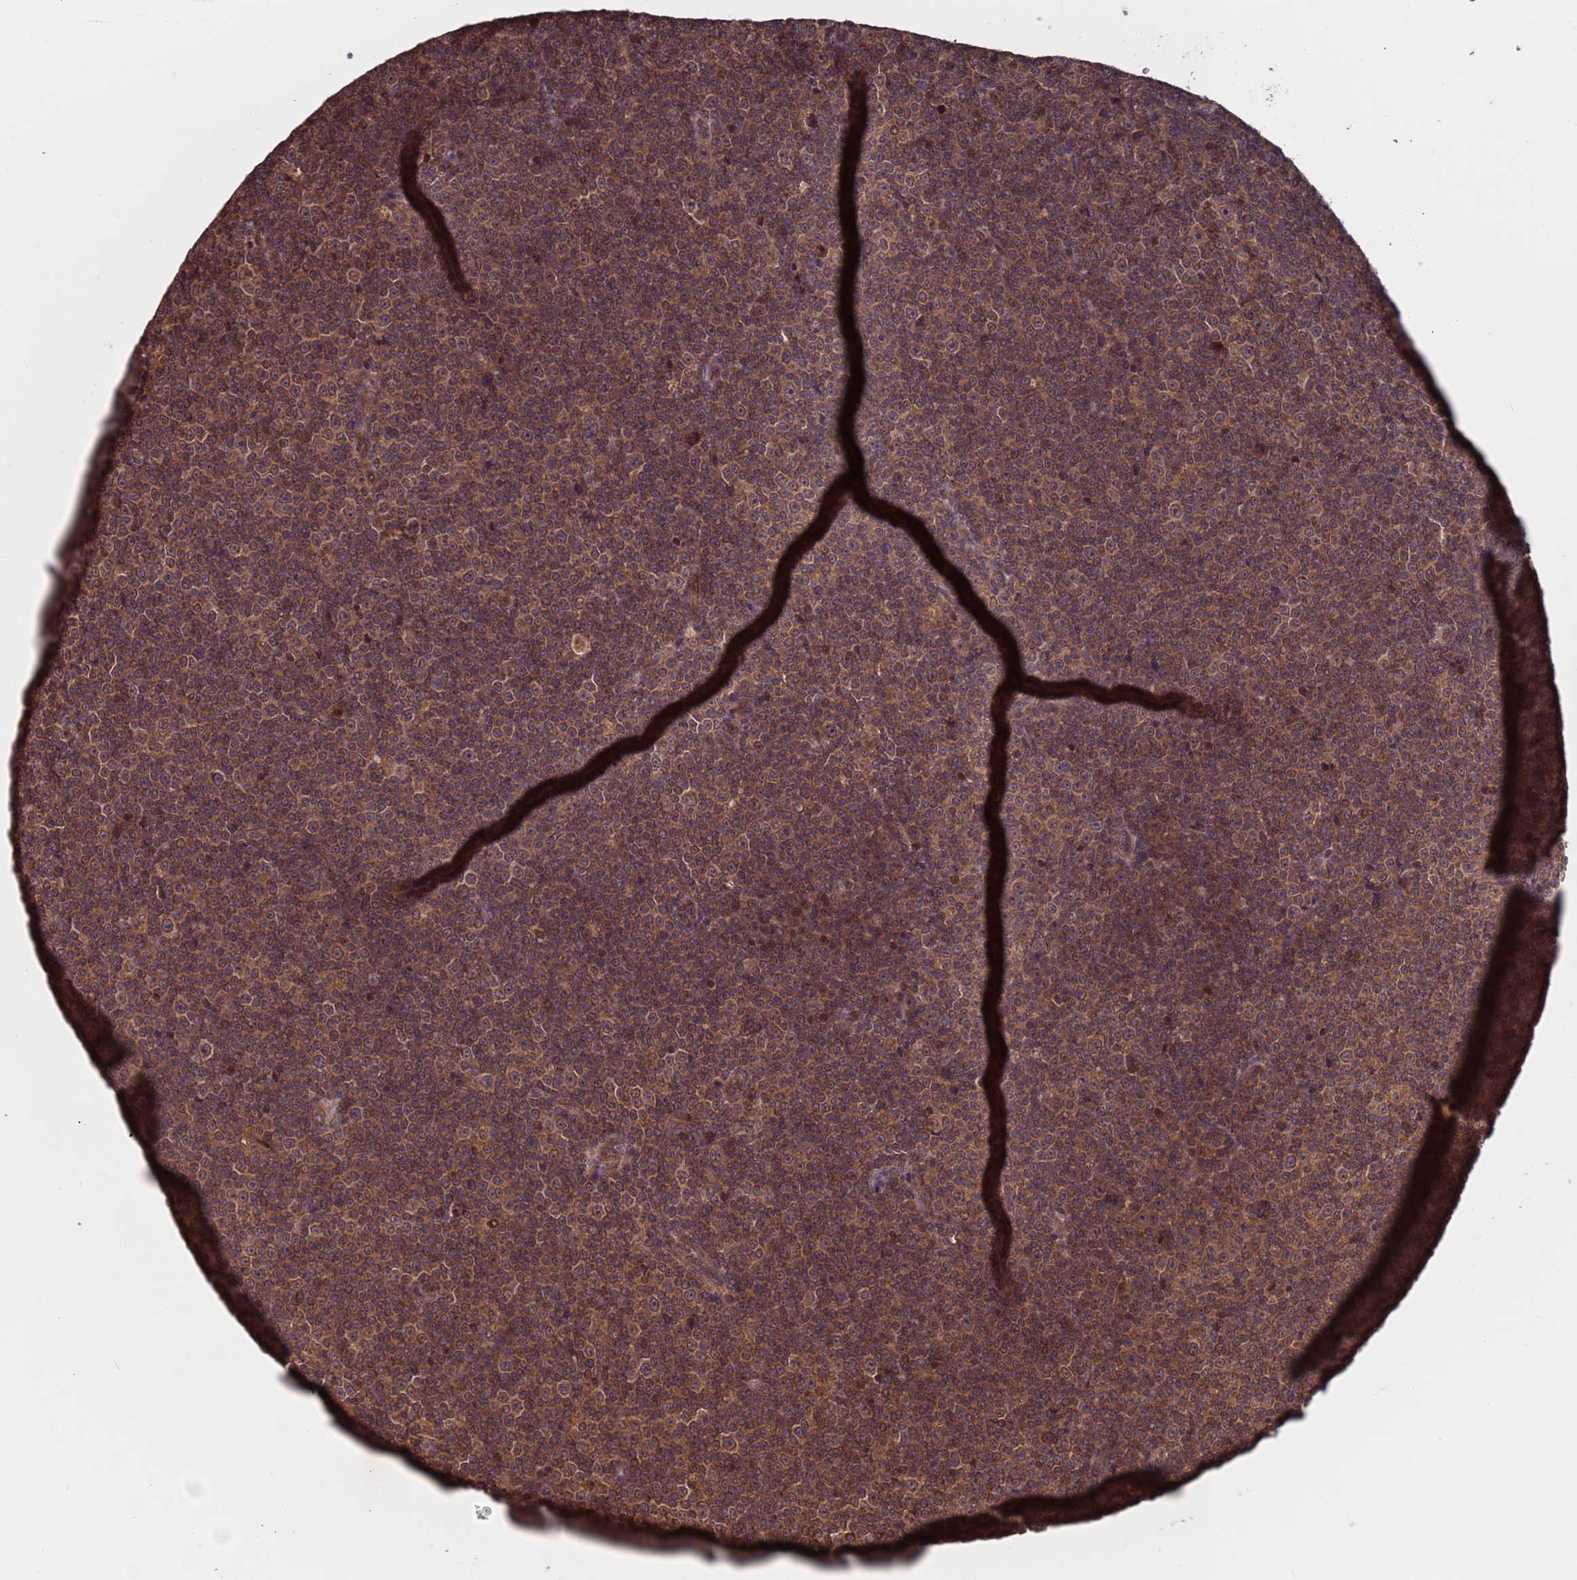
{"staining": {"intensity": "moderate", "quantity": ">75%", "location": "cytoplasmic/membranous"}, "tissue": "lymphoma", "cell_type": "Tumor cells", "image_type": "cancer", "snomed": [{"axis": "morphology", "description": "Malignant lymphoma, non-Hodgkin's type, Low grade"}, {"axis": "topography", "description": "Lymph node"}], "caption": "A brown stain highlights moderate cytoplasmic/membranous positivity of a protein in human lymphoma tumor cells.", "gene": "ERI1", "patient": {"sex": "female", "age": 67}}